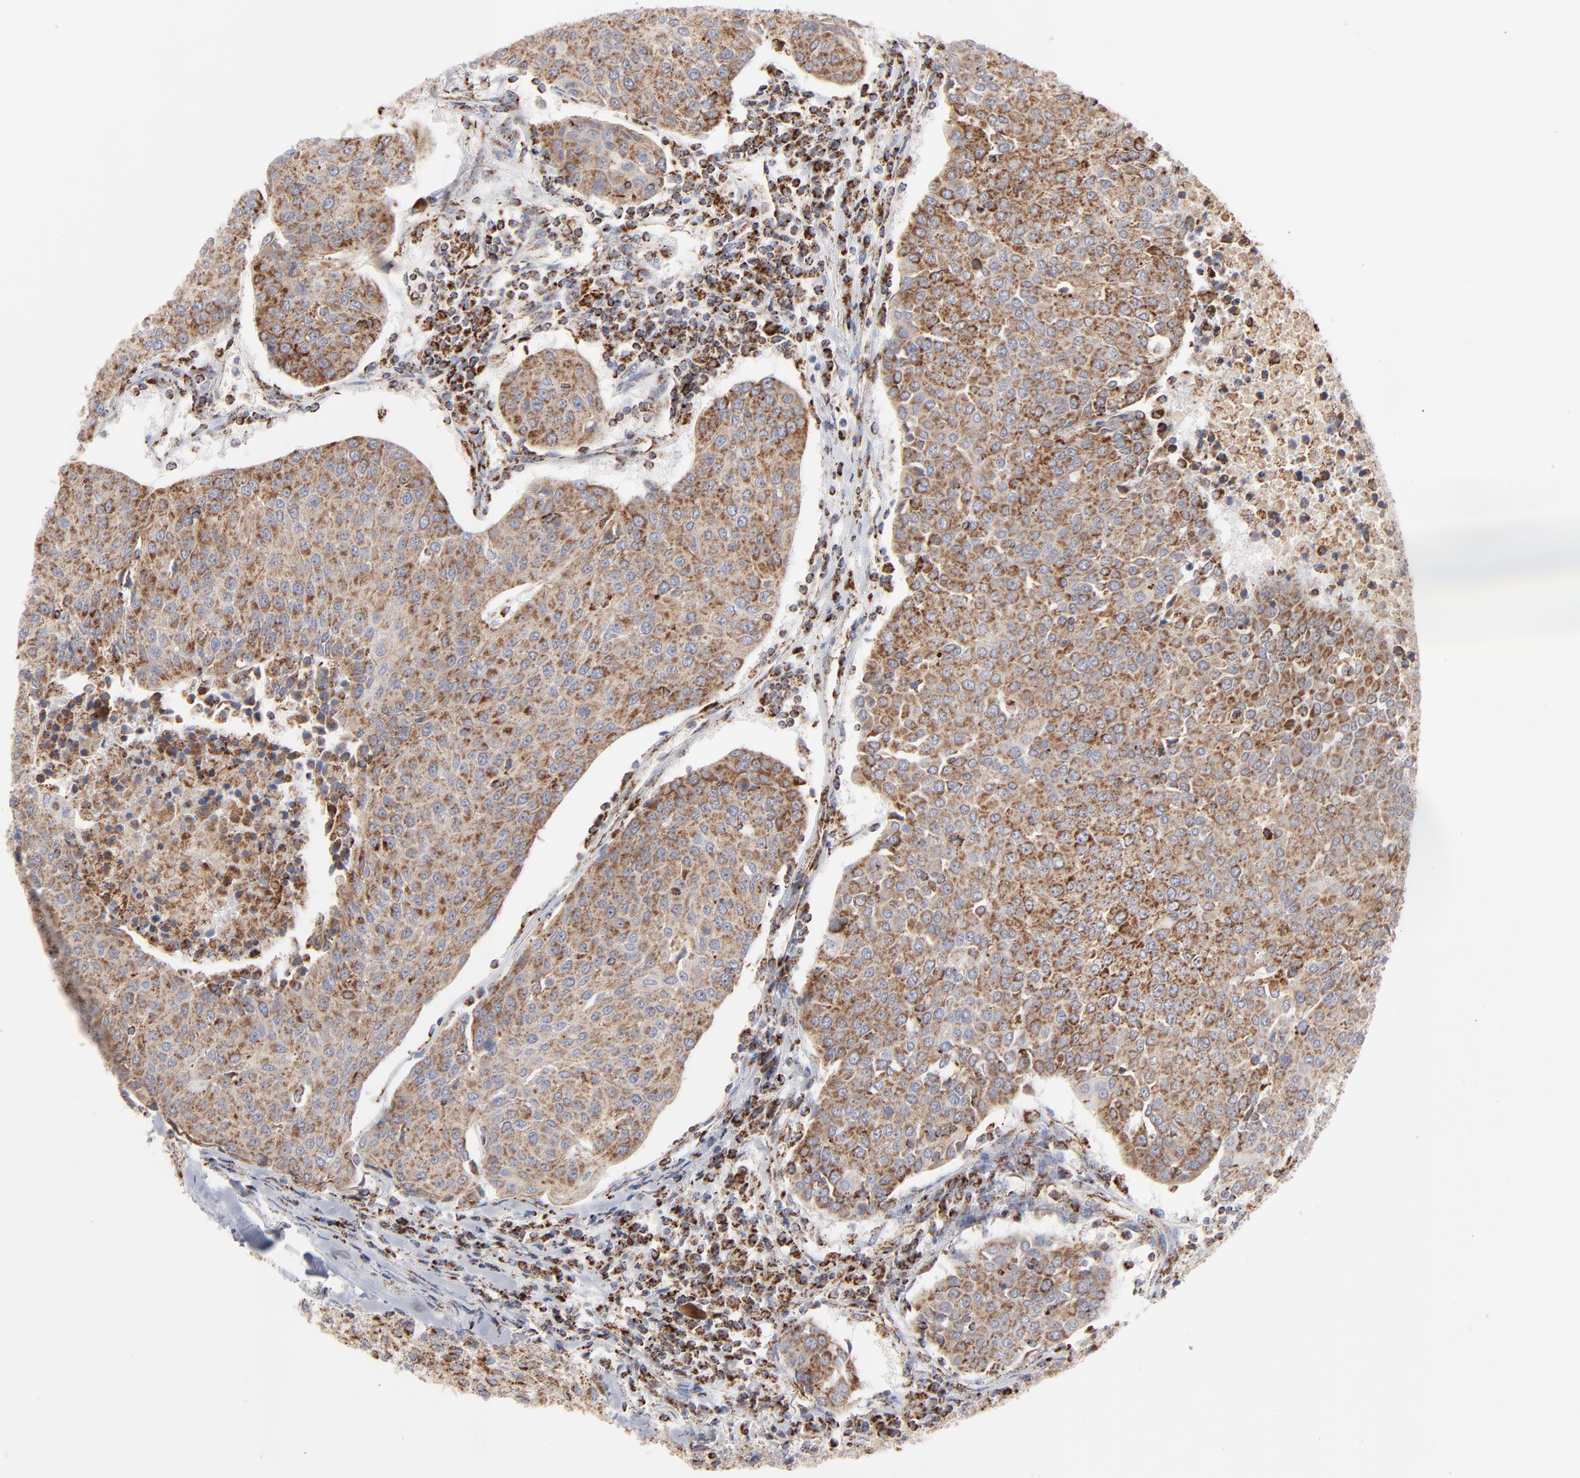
{"staining": {"intensity": "strong", "quantity": ">75%", "location": "cytoplasmic/membranous"}, "tissue": "urothelial cancer", "cell_type": "Tumor cells", "image_type": "cancer", "snomed": [{"axis": "morphology", "description": "Urothelial carcinoma, High grade"}, {"axis": "topography", "description": "Urinary bladder"}], "caption": "Immunohistochemistry (DAB (3,3'-diaminobenzidine)) staining of human urothelial carcinoma (high-grade) reveals strong cytoplasmic/membranous protein expression in about >75% of tumor cells.", "gene": "ASB3", "patient": {"sex": "female", "age": 85}}